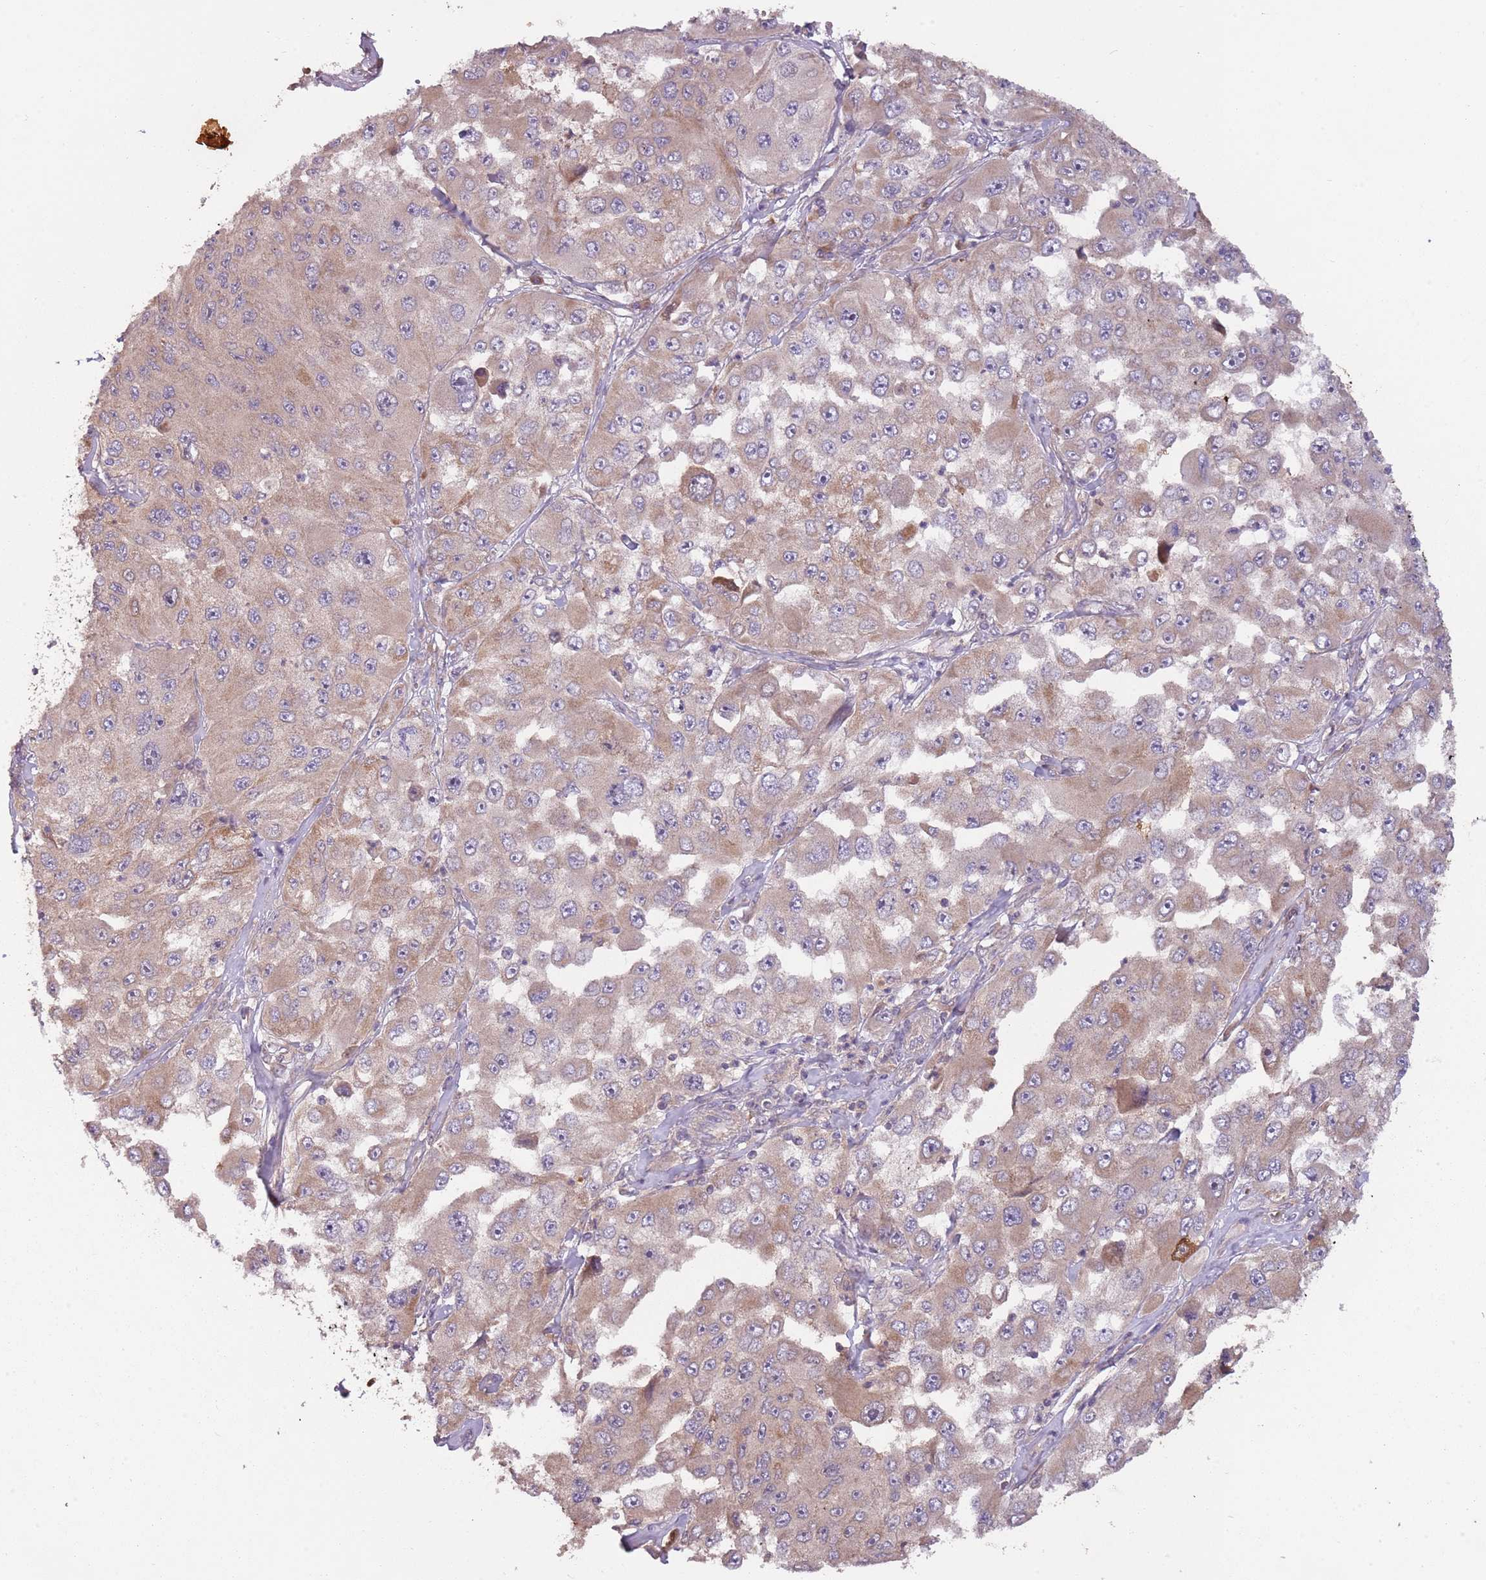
{"staining": {"intensity": "weak", "quantity": ">75%", "location": "cytoplasmic/membranous"}, "tissue": "melanoma", "cell_type": "Tumor cells", "image_type": "cancer", "snomed": [{"axis": "morphology", "description": "Malignant melanoma, Metastatic site"}, {"axis": "topography", "description": "Lymph node"}], "caption": "Protein analysis of melanoma tissue exhibits weak cytoplasmic/membranous positivity in about >75% of tumor cells. Ihc stains the protein in brown and the nuclei are stained blue.", "gene": "FECH", "patient": {"sex": "male", "age": 62}}